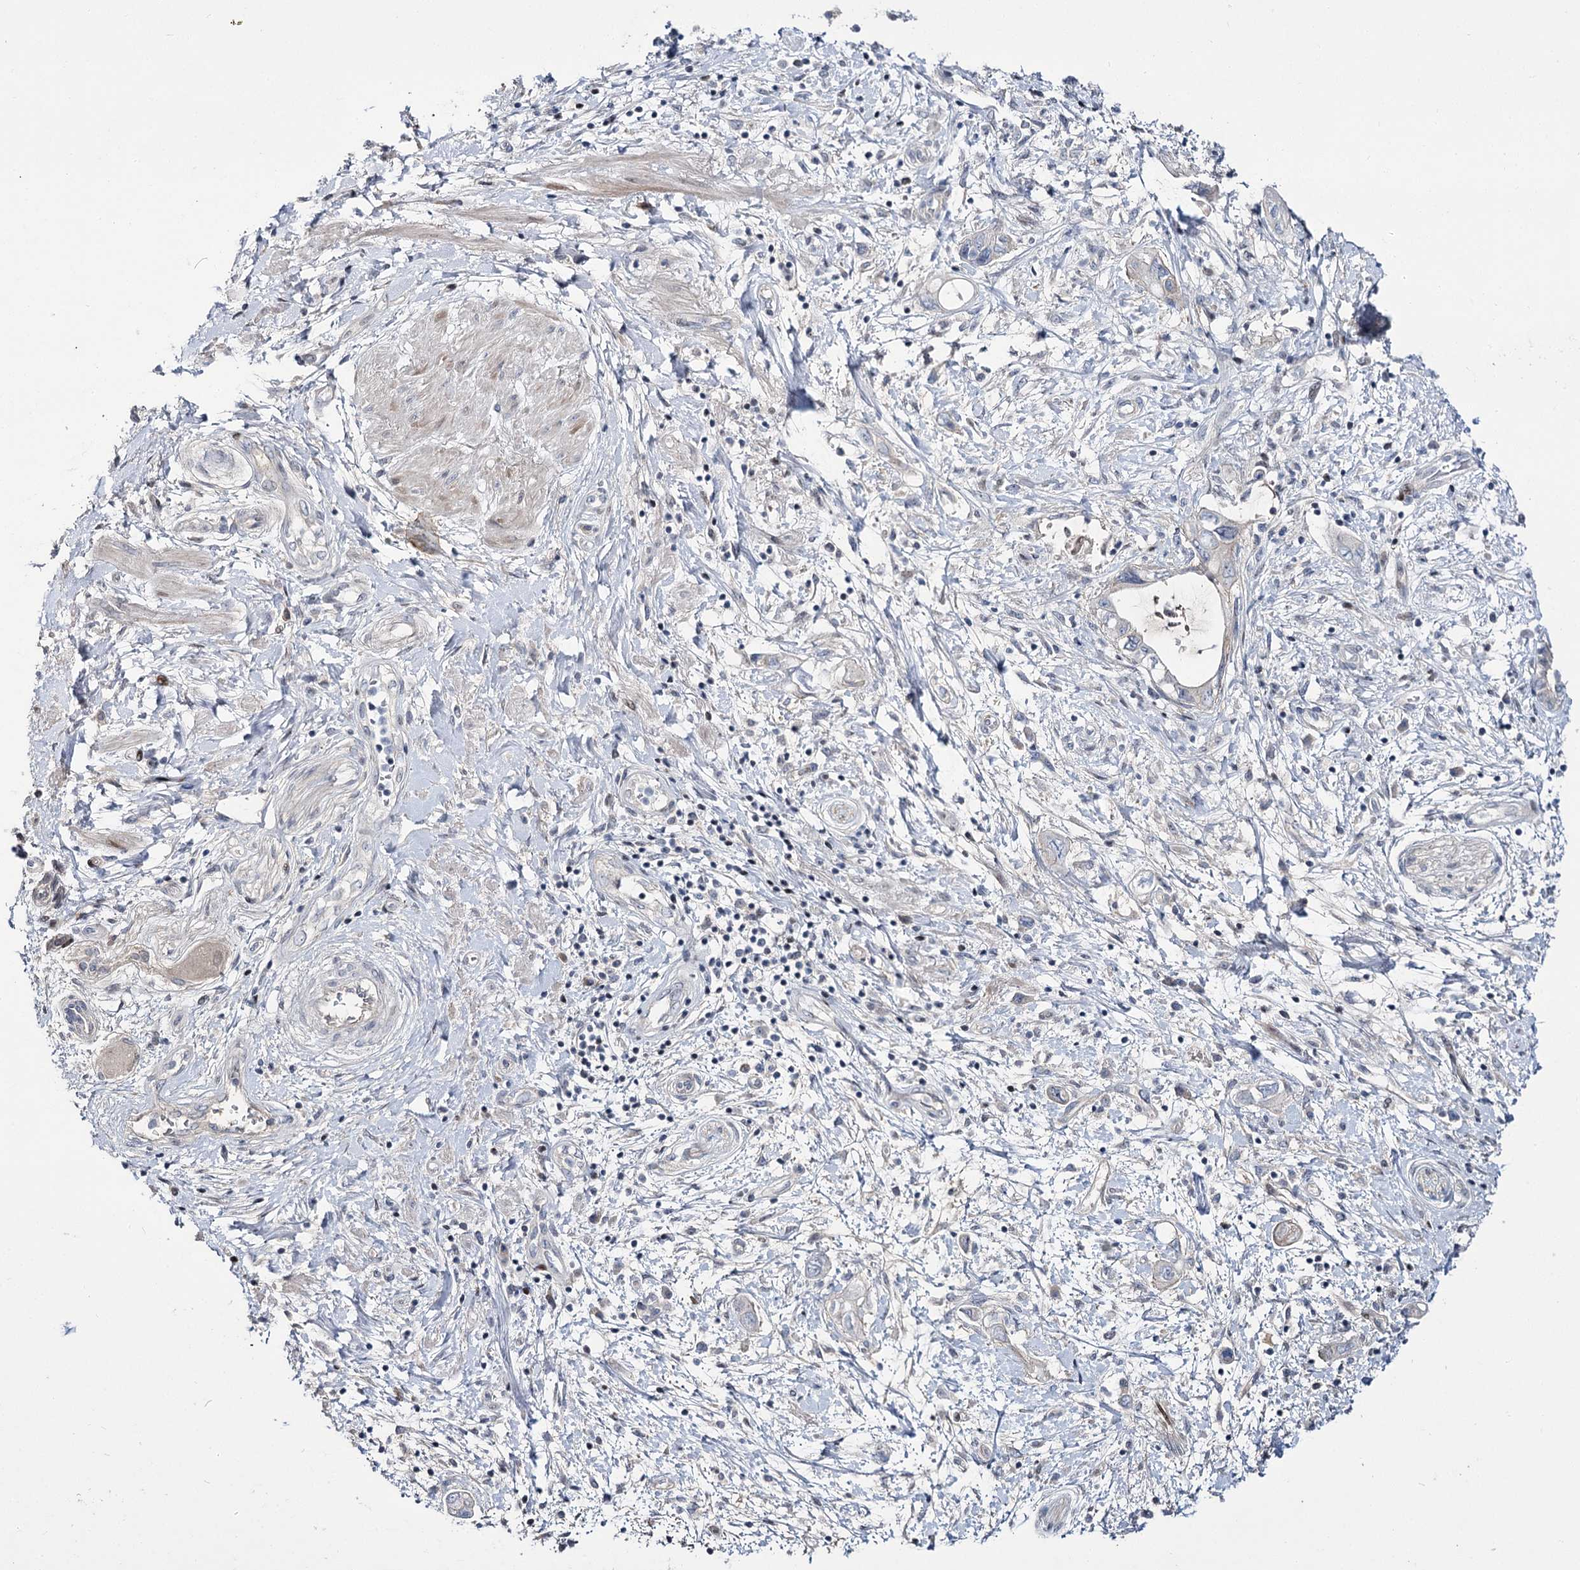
{"staining": {"intensity": "negative", "quantity": "none", "location": "none"}, "tissue": "pancreatic cancer", "cell_type": "Tumor cells", "image_type": "cancer", "snomed": [{"axis": "morphology", "description": "Adenocarcinoma, NOS"}, {"axis": "topography", "description": "Pancreas"}], "caption": "The histopathology image displays no significant positivity in tumor cells of pancreatic adenocarcinoma.", "gene": "ITFG2", "patient": {"sex": "female", "age": 73}}